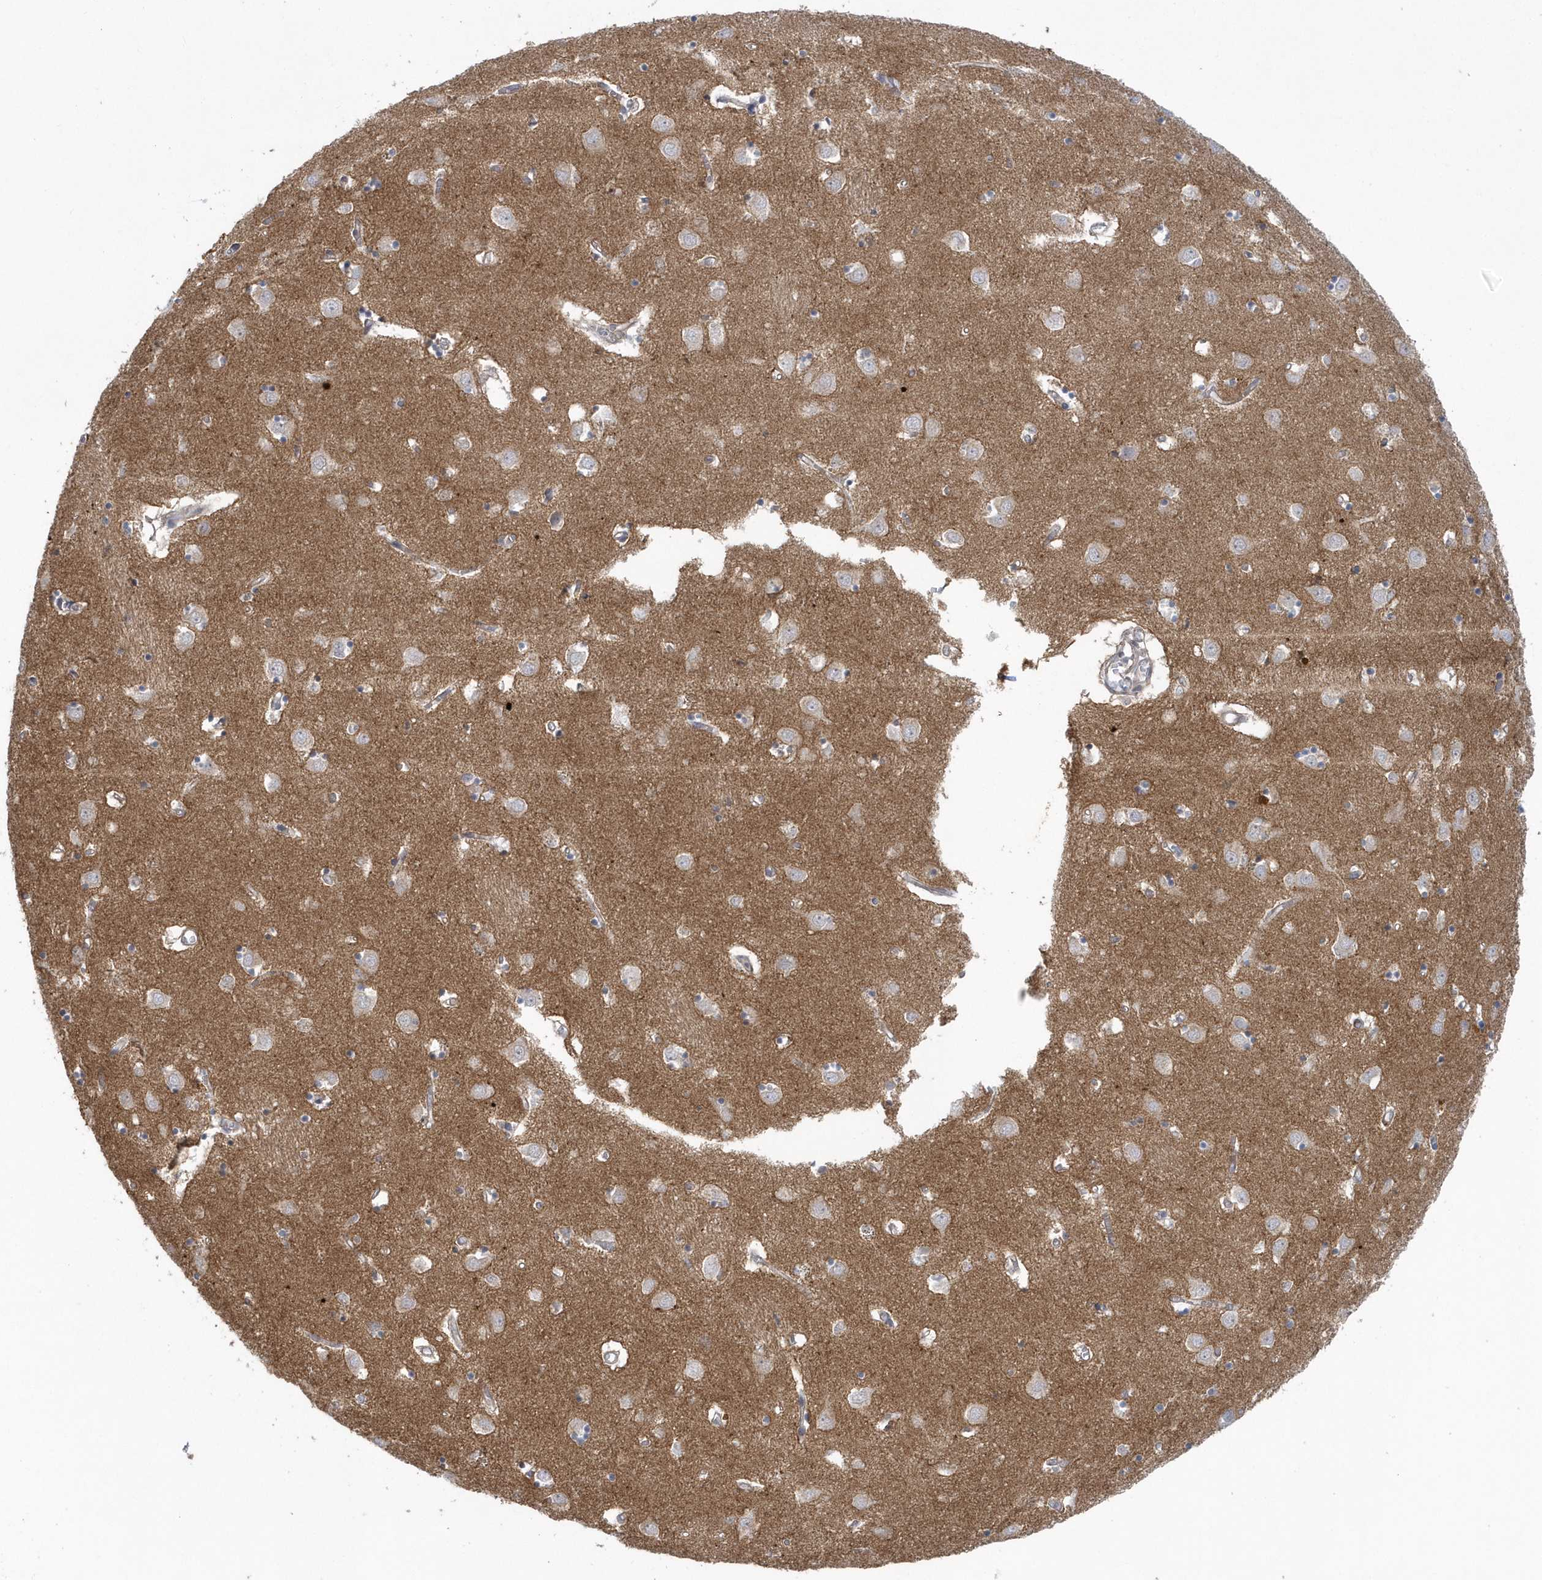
{"staining": {"intensity": "negative", "quantity": "none", "location": "none"}, "tissue": "caudate", "cell_type": "Glial cells", "image_type": "normal", "snomed": [{"axis": "morphology", "description": "Normal tissue, NOS"}, {"axis": "topography", "description": "Lateral ventricle wall"}], "caption": "Immunohistochemical staining of normal human caudate demonstrates no significant staining in glial cells.", "gene": "RAI14", "patient": {"sex": "male", "age": 70}}